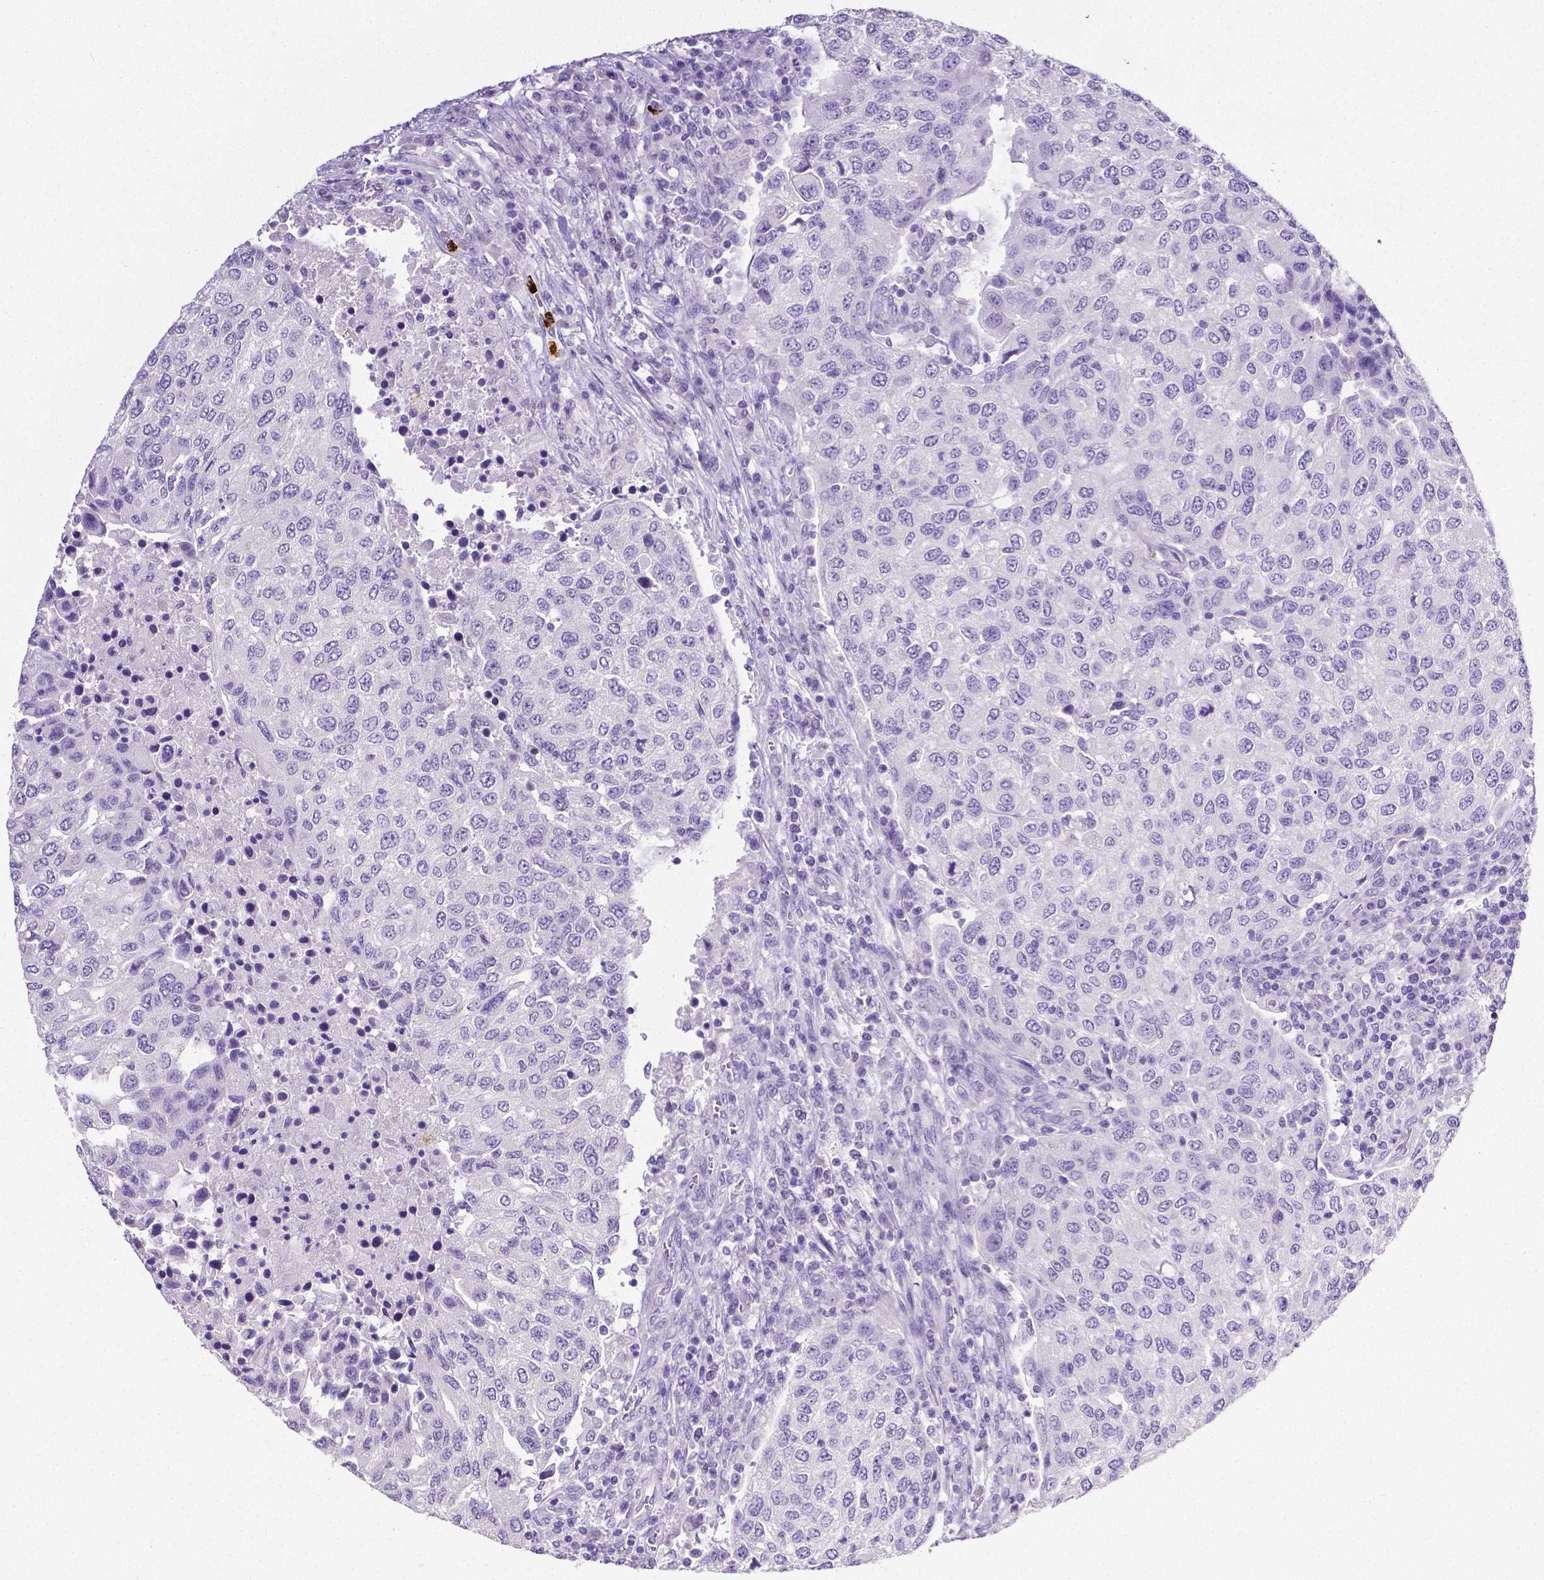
{"staining": {"intensity": "negative", "quantity": "none", "location": "none"}, "tissue": "urothelial cancer", "cell_type": "Tumor cells", "image_type": "cancer", "snomed": [{"axis": "morphology", "description": "Urothelial carcinoma, High grade"}, {"axis": "topography", "description": "Urinary bladder"}], "caption": "DAB immunohistochemical staining of human urothelial cancer shows no significant staining in tumor cells. The staining is performed using DAB (3,3'-diaminobenzidine) brown chromogen with nuclei counter-stained in using hematoxylin.", "gene": "MMP9", "patient": {"sex": "female", "age": 78}}